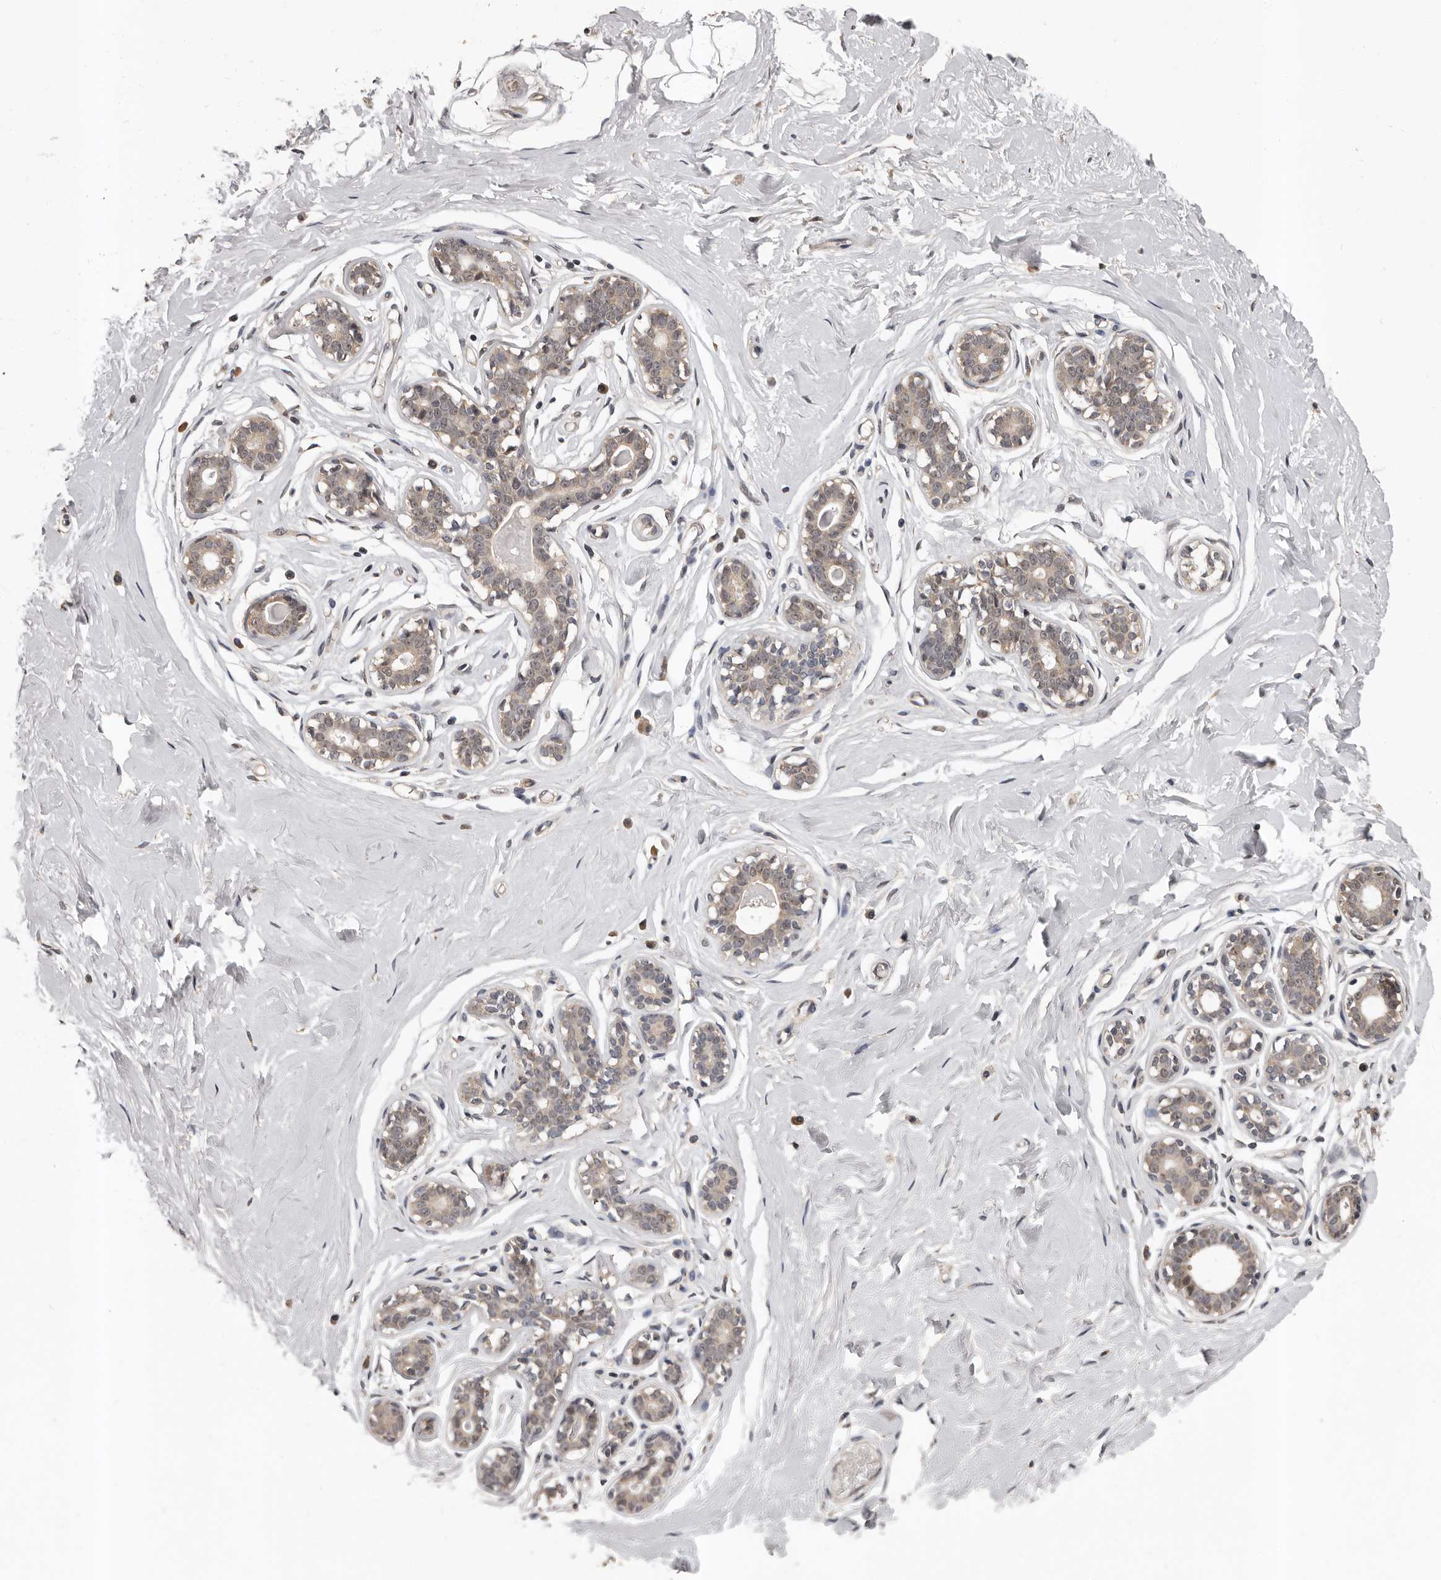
{"staining": {"intensity": "negative", "quantity": "none", "location": "none"}, "tissue": "breast", "cell_type": "Adipocytes", "image_type": "normal", "snomed": [{"axis": "morphology", "description": "Normal tissue, NOS"}, {"axis": "morphology", "description": "Adenoma, NOS"}, {"axis": "topography", "description": "Breast"}], "caption": "Immunohistochemistry (IHC) histopathology image of unremarkable breast: breast stained with DAB (3,3'-diaminobenzidine) shows no significant protein expression in adipocytes. (DAB (3,3'-diaminobenzidine) immunohistochemistry (IHC) visualized using brightfield microscopy, high magnification).", "gene": "VPS37A", "patient": {"sex": "female", "age": 23}}